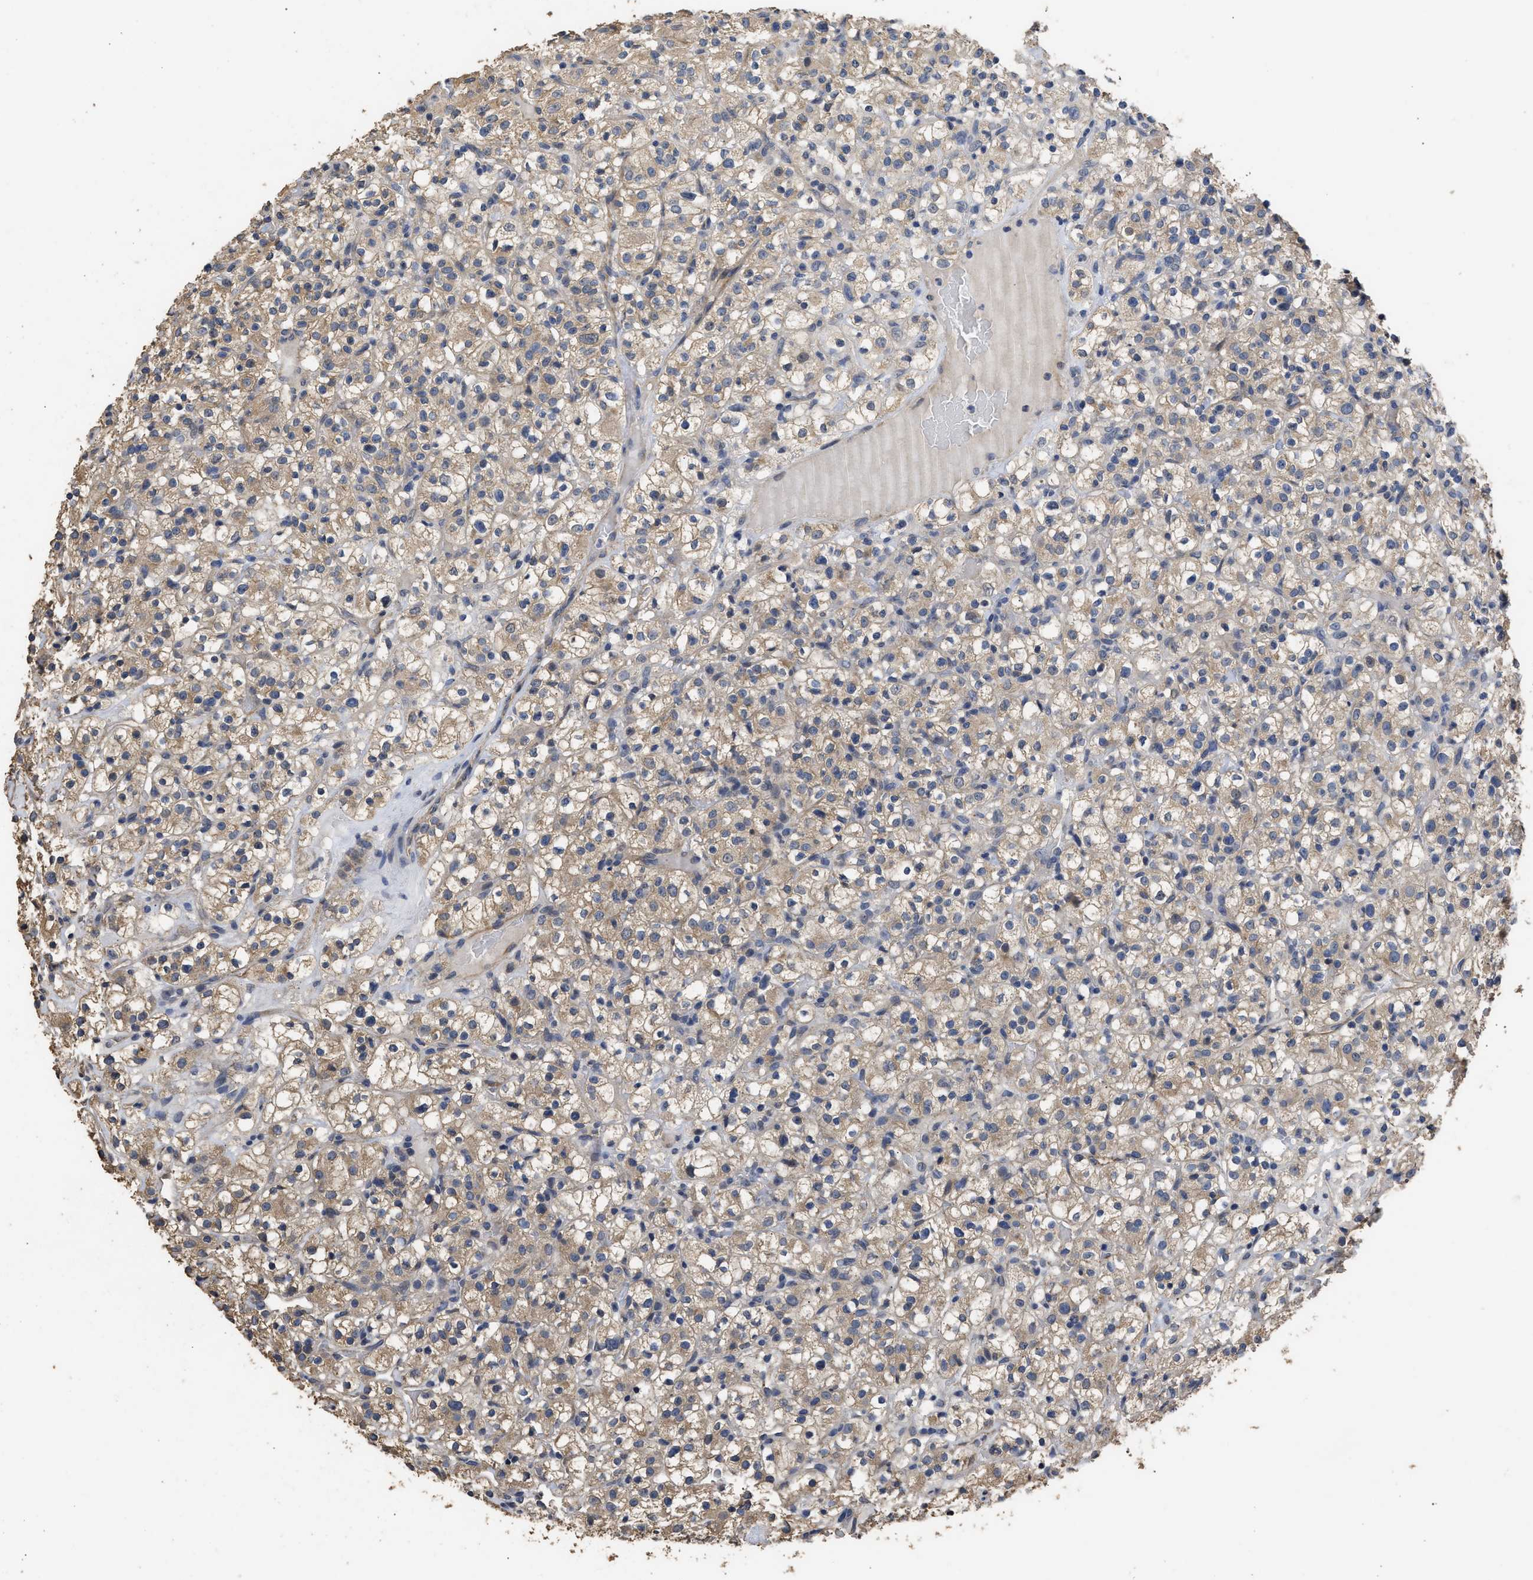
{"staining": {"intensity": "weak", "quantity": ">75%", "location": "cytoplasmic/membranous"}, "tissue": "renal cancer", "cell_type": "Tumor cells", "image_type": "cancer", "snomed": [{"axis": "morphology", "description": "Normal tissue, NOS"}, {"axis": "morphology", "description": "Adenocarcinoma, NOS"}, {"axis": "topography", "description": "Kidney"}], "caption": "IHC of human renal cancer reveals low levels of weak cytoplasmic/membranous expression in approximately >75% of tumor cells. The staining was performed using DAB (3,3'-diaminobenzidine), with brown indicating positive protein expression. Nuclei are stained blue with hematoxylin.", "gene": "SPINT2", "patient": {"sex": "female", "age": 72}}